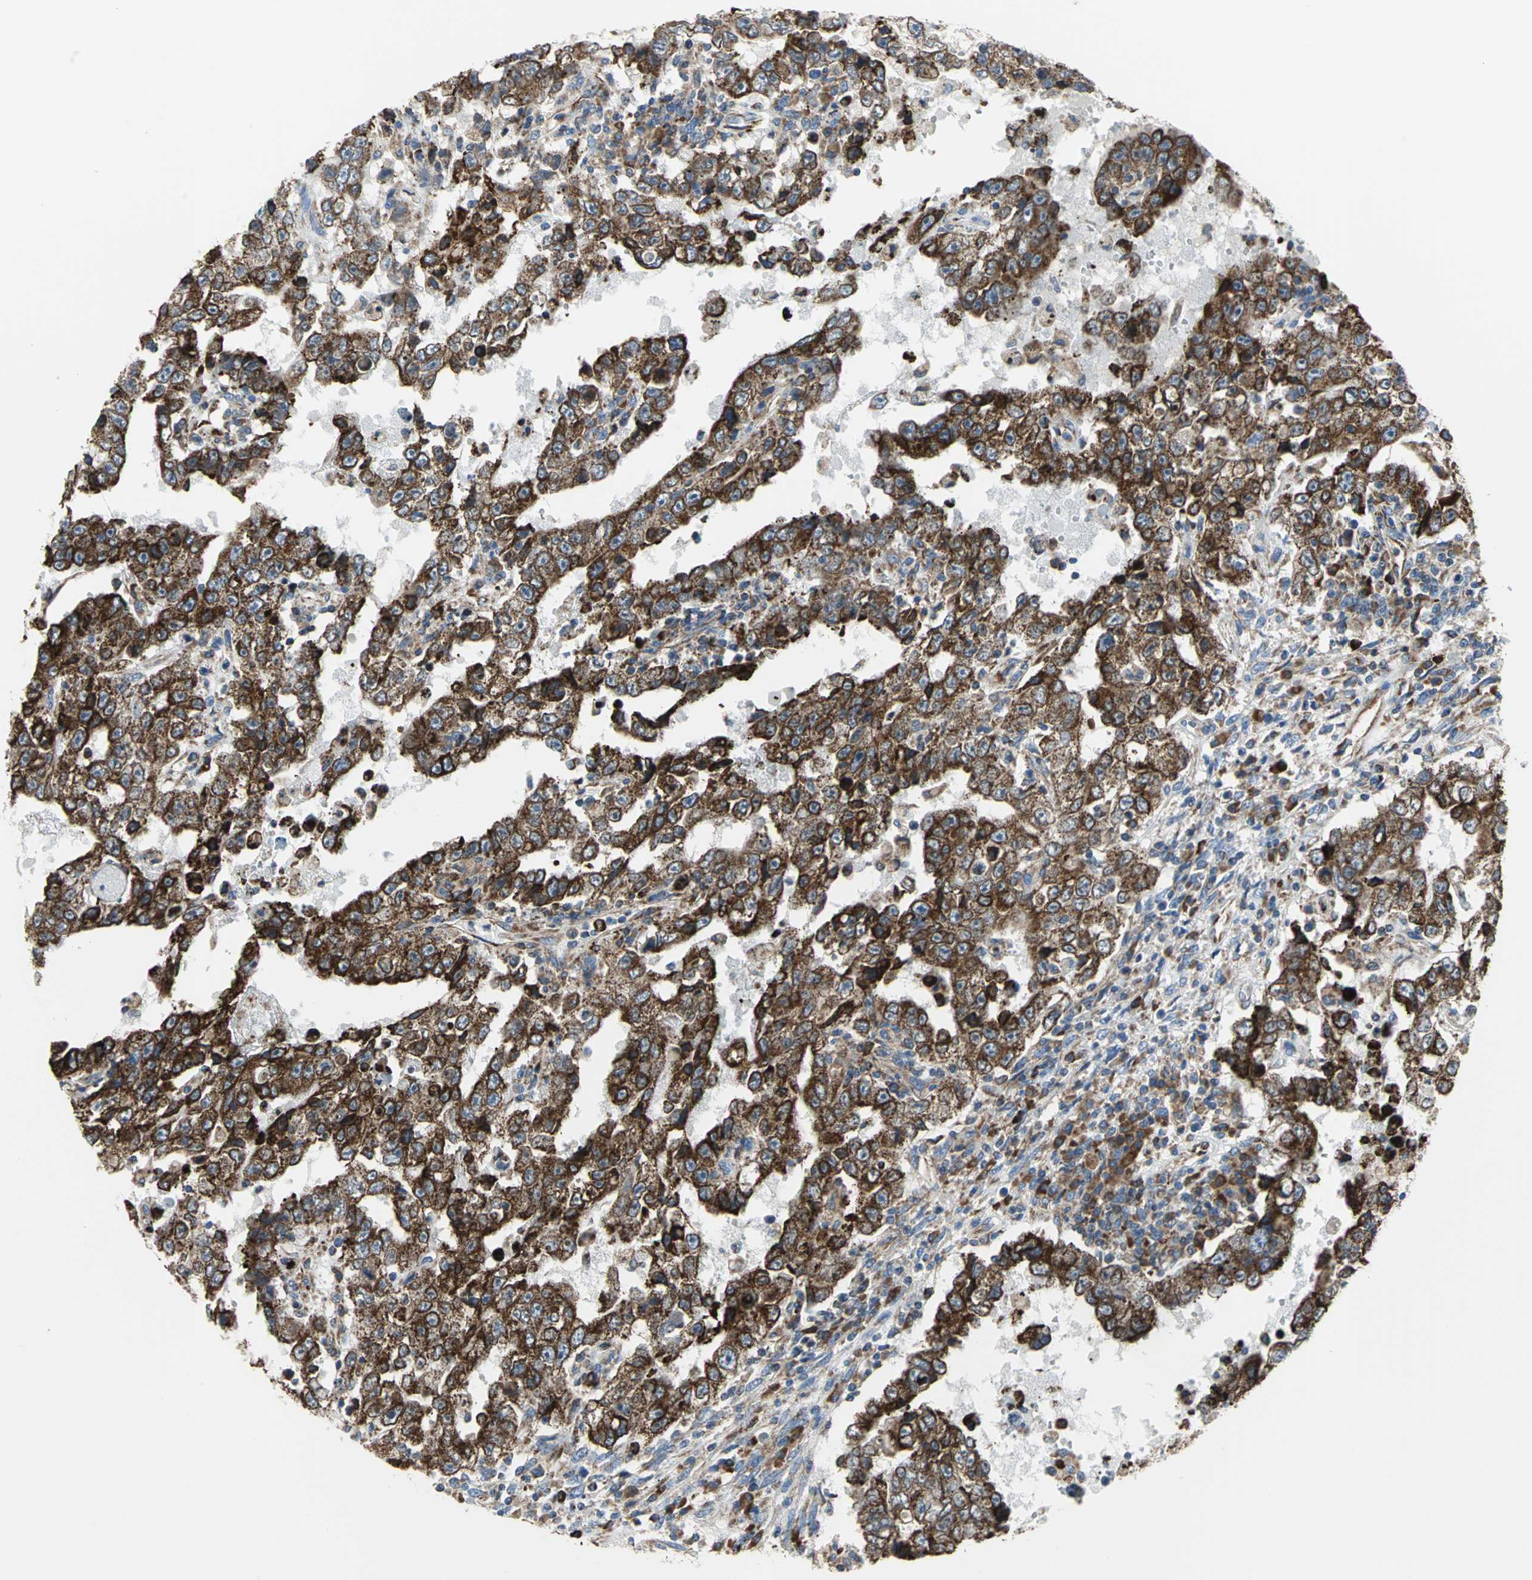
{"staining": {"intensity": "strong", "quantity": ">75%", "location": "cytoplasmic/membranous"}, "tissue": "testis cancer", "cell_type": "Tumor cells", "image_type": "cancer", "snomed": [{"axis": "morphology", "description": "Carcinoma, Embryonal, NOS"}, {"axis": "topography", "description": "Testis"}], "caption": "Immunohistochemistry (IHC) image of neoplastic tissue: human testis cancer stained using immunohistochemistry (IHC) displays high levels of strong protein expression localized specifically in the cytoplasmic/membranous of tumor cells, appearing as a cytoplasmic/membranous brown color.", "gene": "TULP4", "patient": {"sex": "male", "age": 26}}